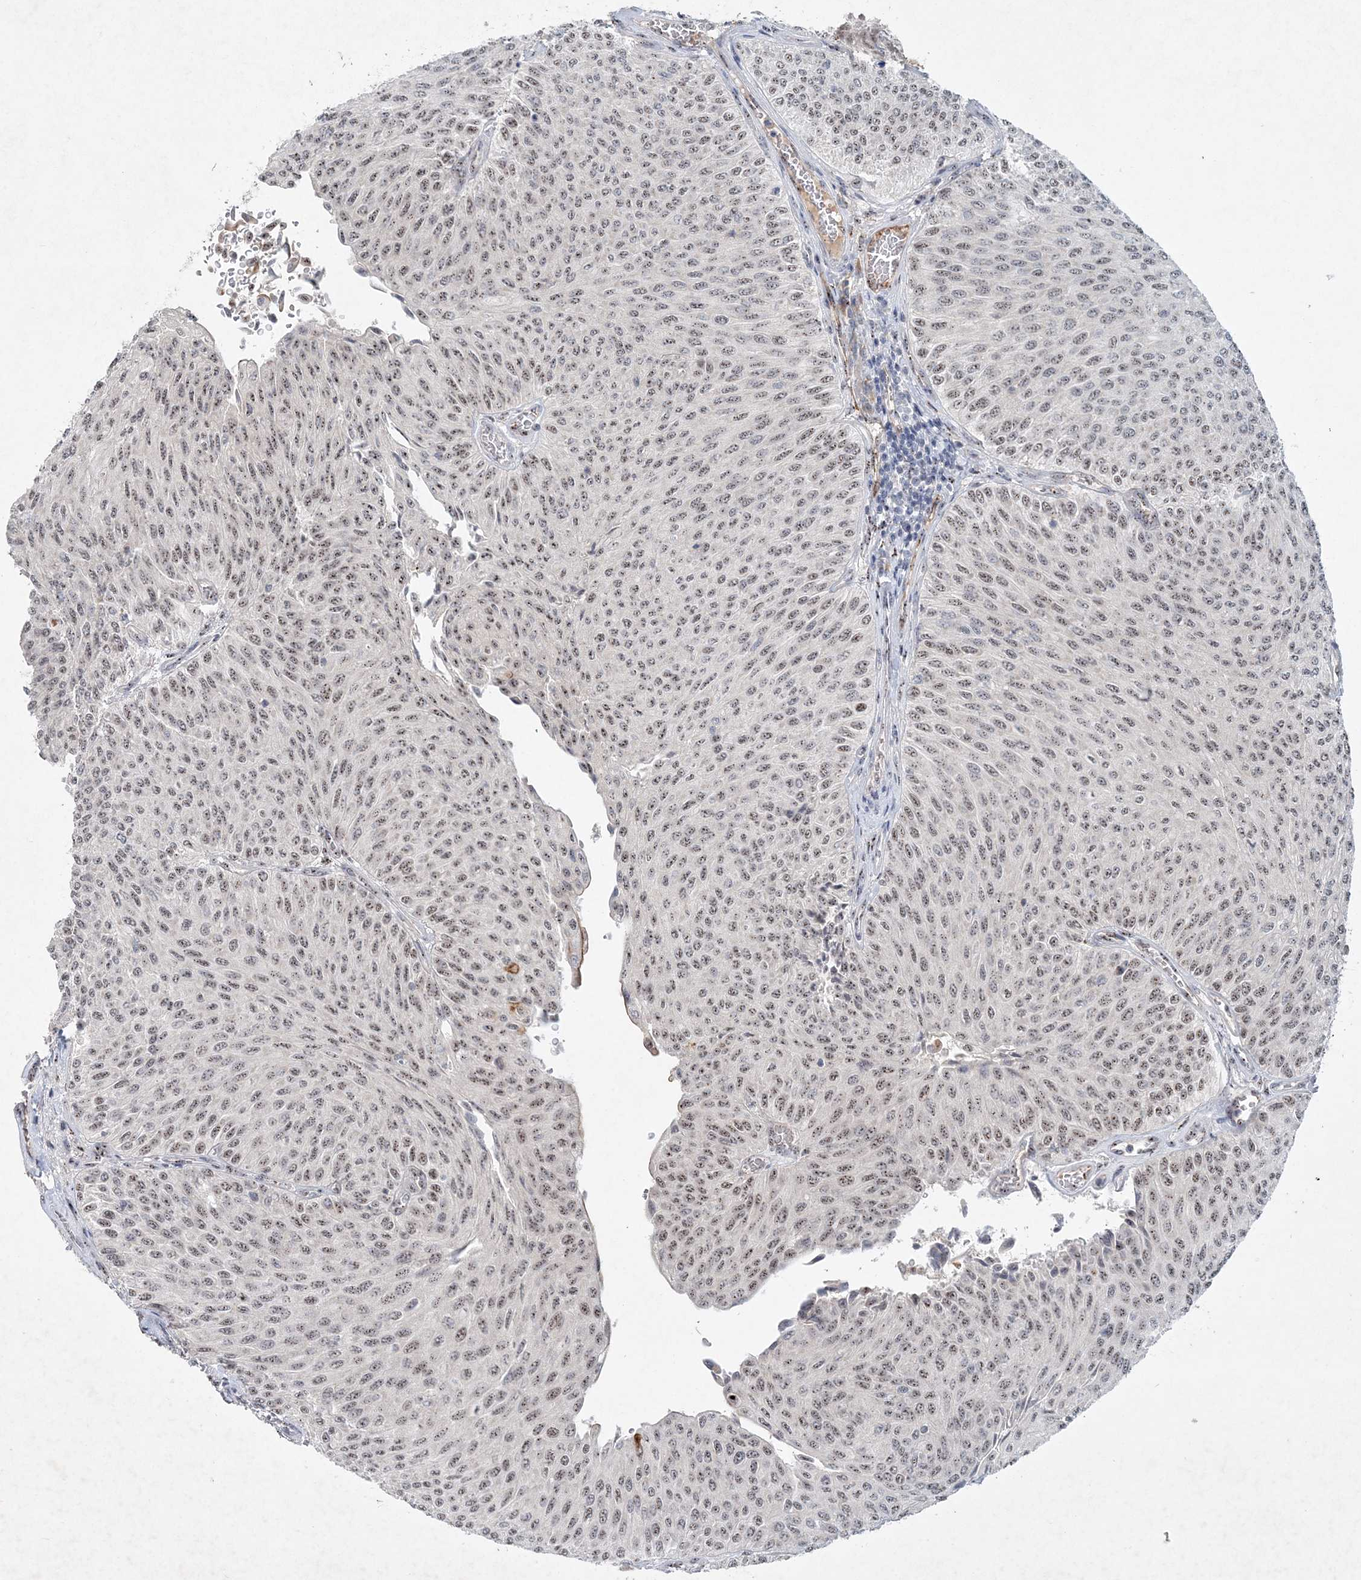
{"staining": {"intensity": "moderate", "quantity": ">75%", "location": "nuclear"}, "tissue": "urothelial cancer", "cell_type": "Tumor cells", "image_type": "cancer", "snomed": [{"axis": "morphology", "description": "Urothelial carcinoma, Low grade"}, {"axis": "topography", "description": "Urinary bladder"}], "caption": "Moderate nuclear protein expression is appreciated in approximately >75% of tumor cells in urothelial carcinoma (low-grade). The protein is shown in brown color, while the nuclei are stained blue.", "gene": "GIN1", "patient": {"sex": "male", "age": 78}}